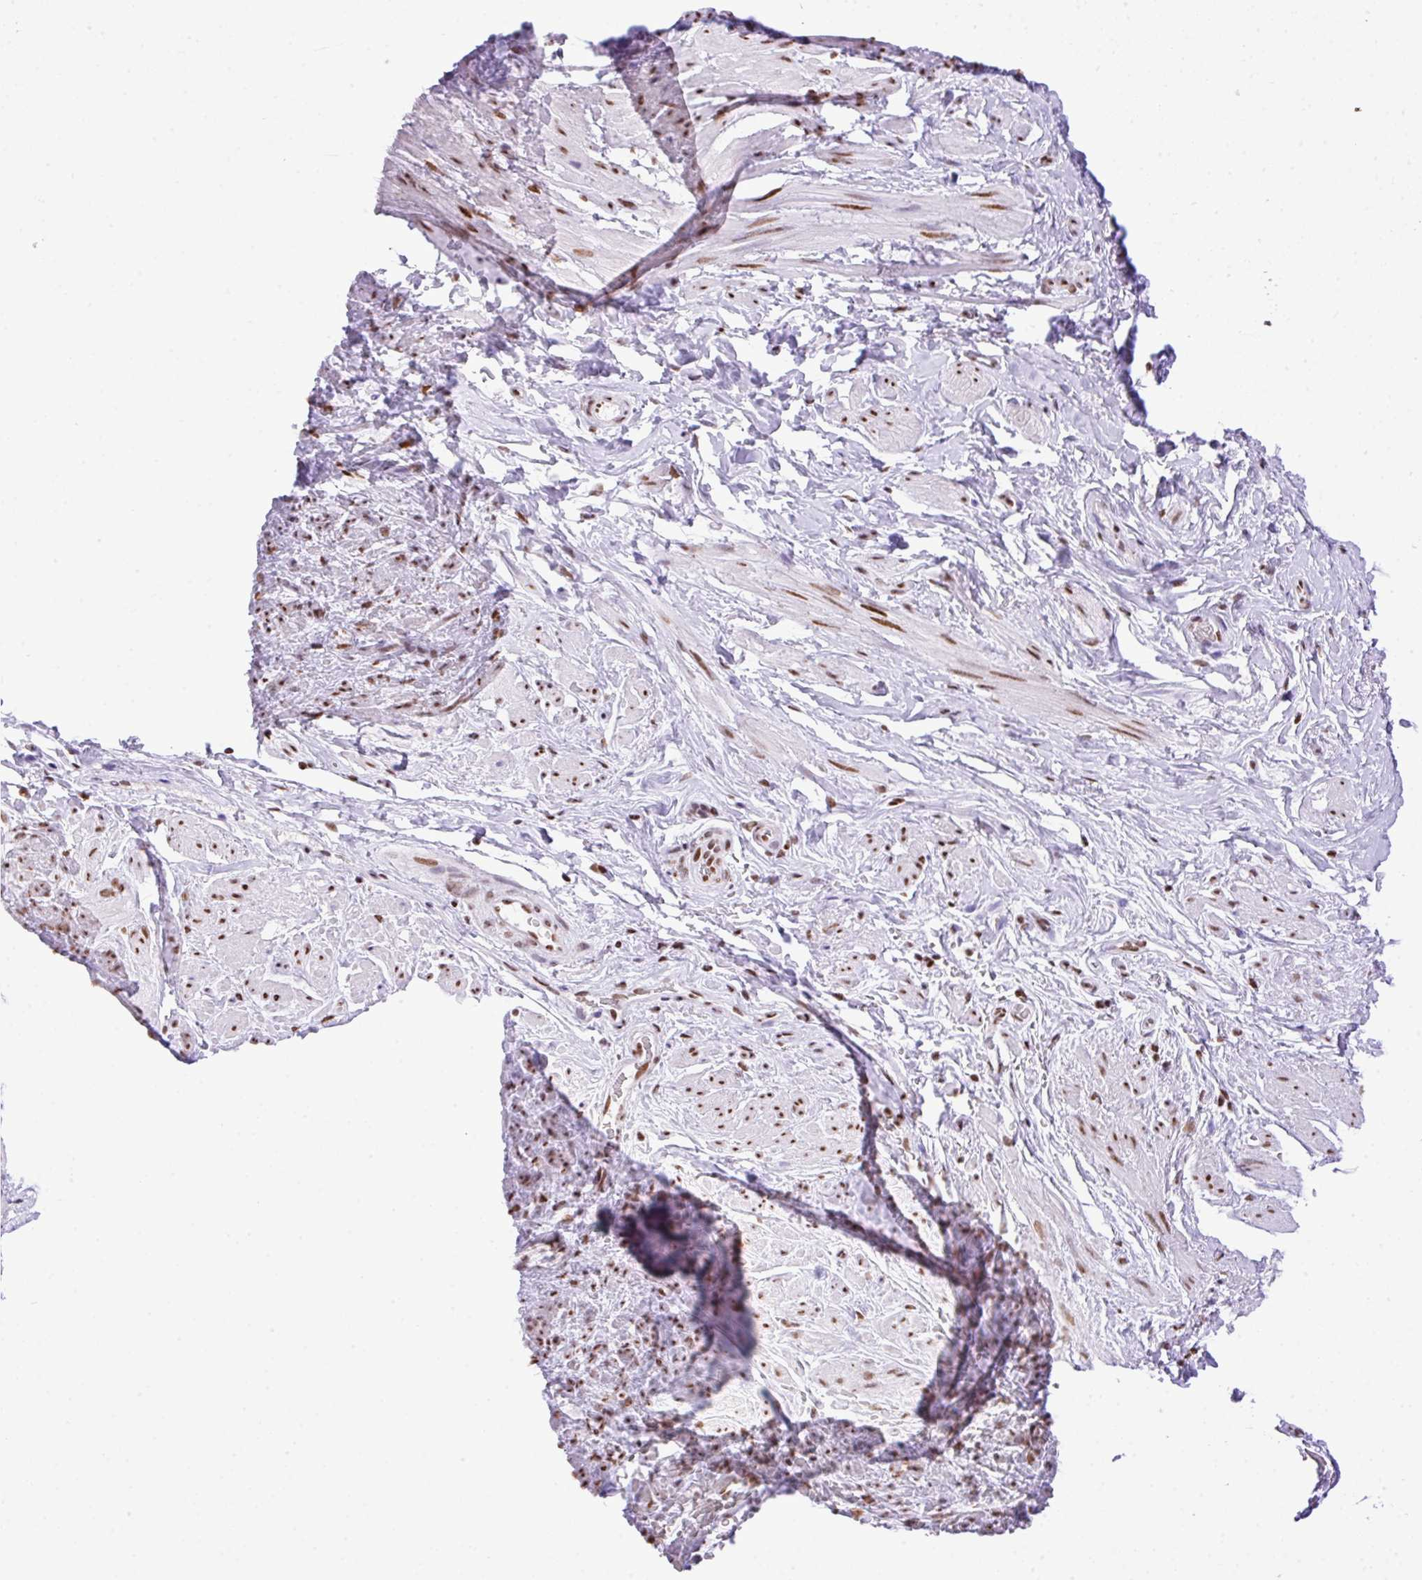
{"staining": {"intensity": "moderate", "quantity": ">75%", "location": "nuclear"}, "tissue": "smooth muscle", "cell_type": "Smooth muscle cells", "image_type": "normal", "snomed": [{"axis": "morphology", "description": "Normal tissue, NOS"}, {"axis": "topography", "description": "Smooth muscle"}, {"axis": "topography", "description": "Peripheral nerve tissue"}], "caption": "Immunohistochemistry photomicrograph of unremarkable human smooth muscle stained for a protein (brown), which exhibits medium levels of moderate nuclear staining in approximately >75% of smooth muscle cells.", "gene": "RARG", "patient": {"sex": "male", "age": 69}}